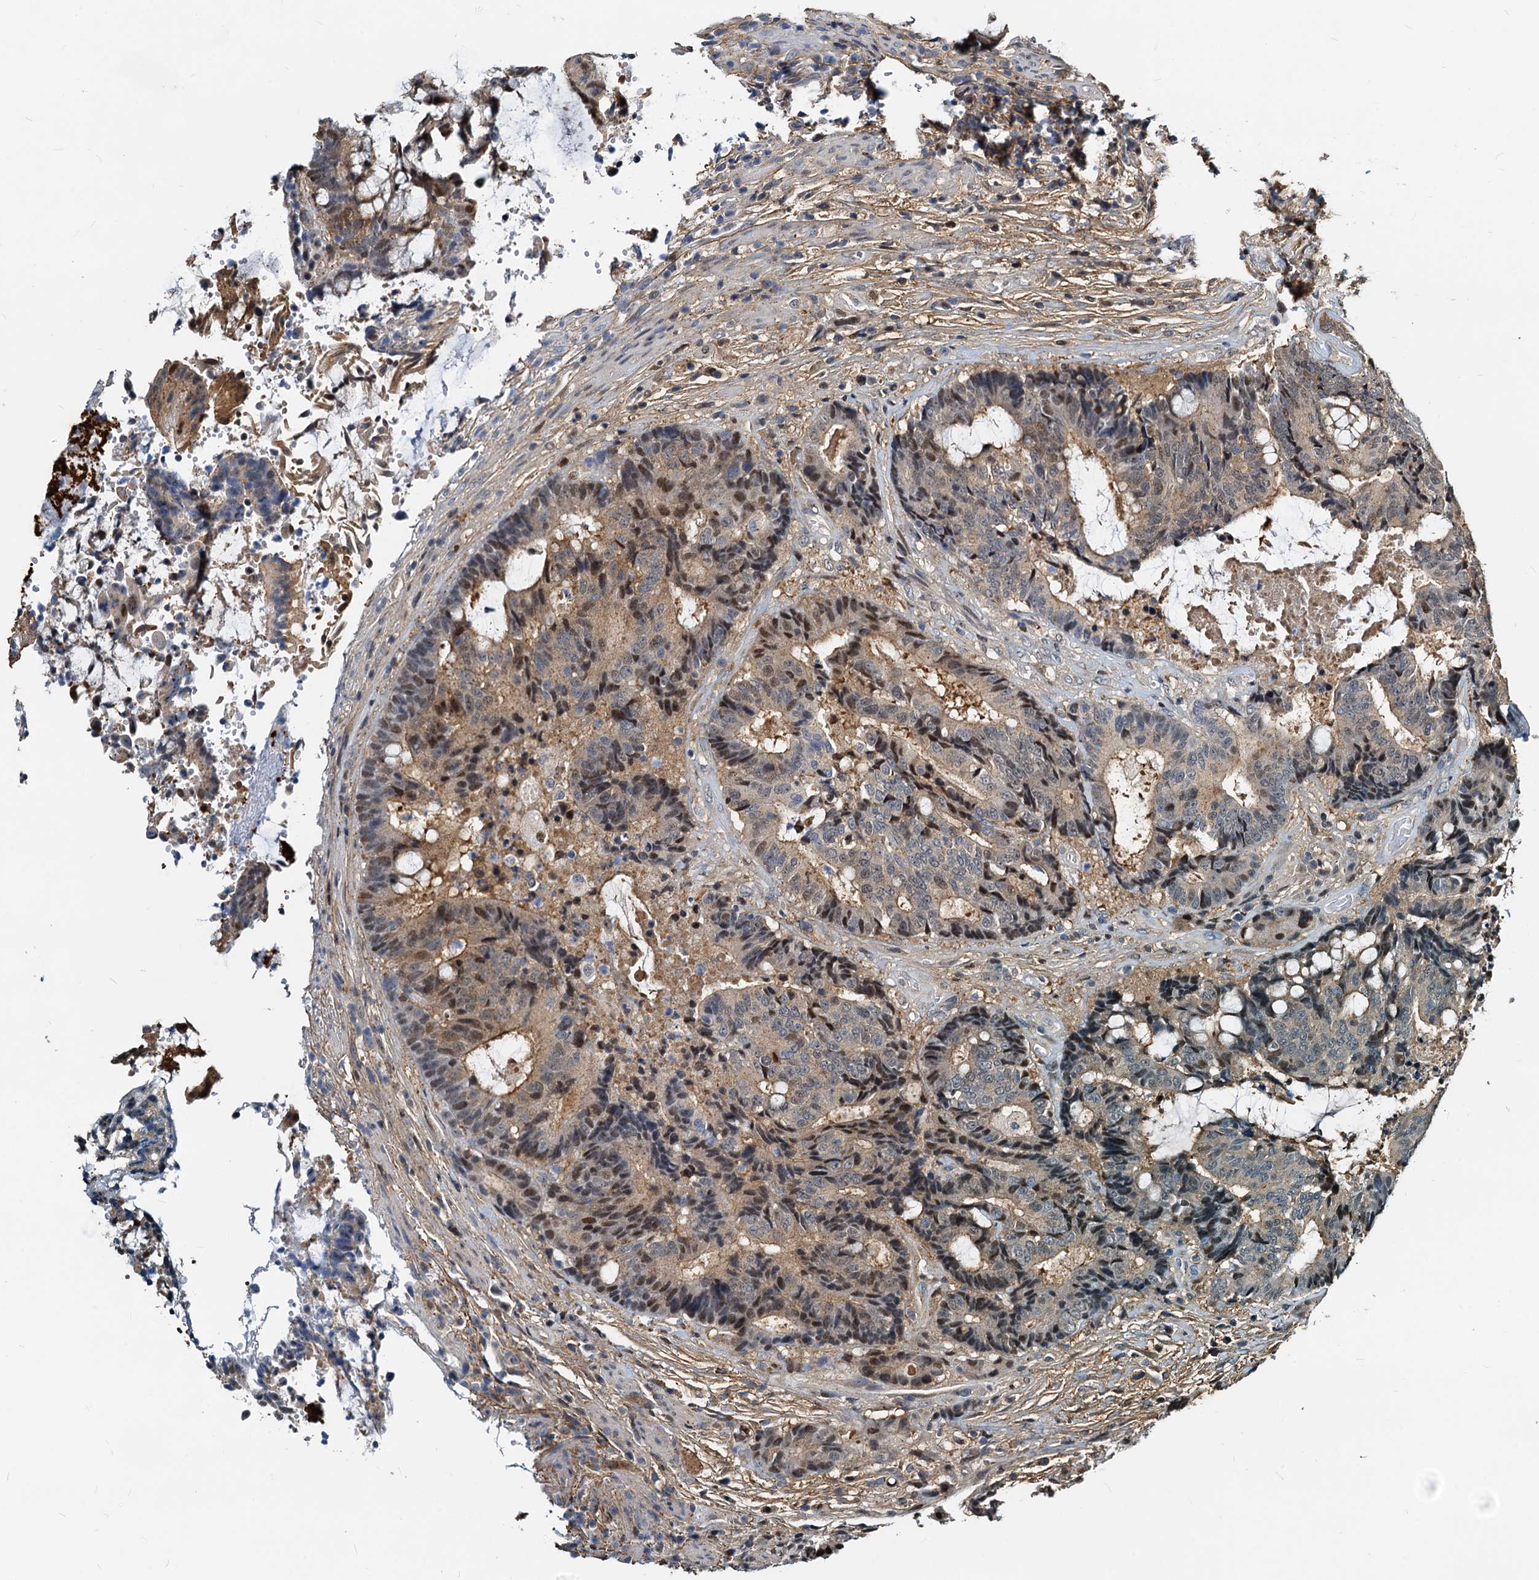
{"staining": {"intensity": "moderate", "quantity": "<25%", "location": "cytoplasmic/membranous,nuclear"}, "tissue": "colorectal cancer", "cell_type": "Tumor cells", "image_type": "cancer", "snomed": [{"axis": "morphology", "description": "Adenocarcinoma, NOS"}, {"axis": "topography", "description": "Rectum"}], "caption": "Adenocarcinoma (colorectal) was stained to show a protein in brown. There is low levels of moderate cytoplasmic/membranous and nuclear staining in approximately <25% of tumor cells. The protein of interest is shown in brown color, while the nuclei are stained blue.", "gene": "PTGES3", "patient": {"sex": "male", "age": 69}}